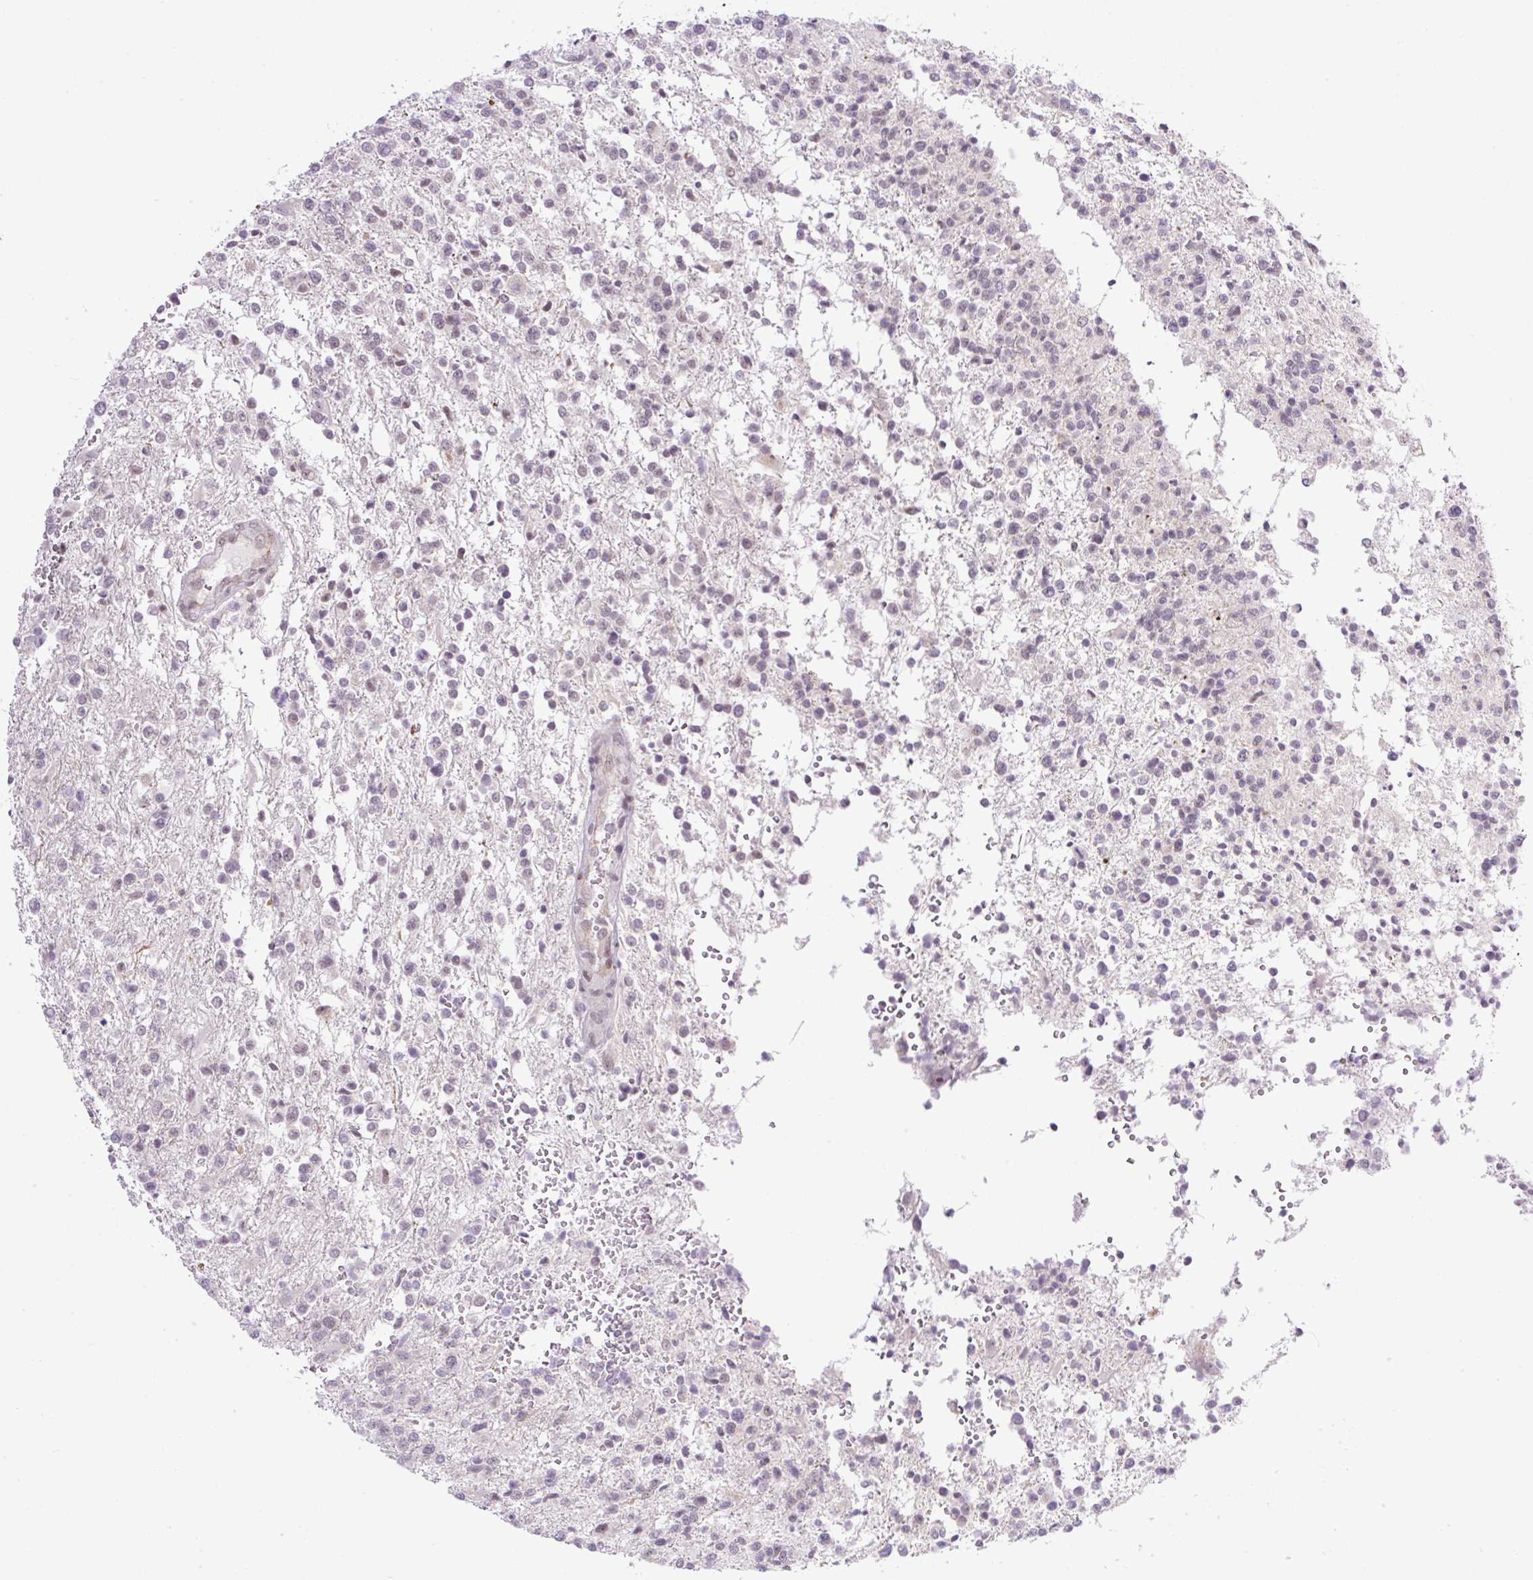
{"staining": {"intensity": "weak", "quantity": "<25%", "location": "nuclear"}, "tissue": "glioma", "cell_type": "Tumor cells", "image_type": "cancer", "snomed": [{"axis": "morphology", "description": "Glioma, malignant, High grade"}, {"axis": "topography", "description": "Brain"}], "caption": "This image is of malignant glioma (high-grade) stained with immunohistochemistry to label a protein in brown with the nuclei are counter-stained blue. There is no positivity in tumor cells. Brightfield microscopy of immunohistochemistry (IHC) stained with DAB (3,3'-diaminobenzidine) (brown) and hematoxylin (blue), captured at high magnification.", "gene": "ICE1", "patient": {"sex": "male", "age": 56}}